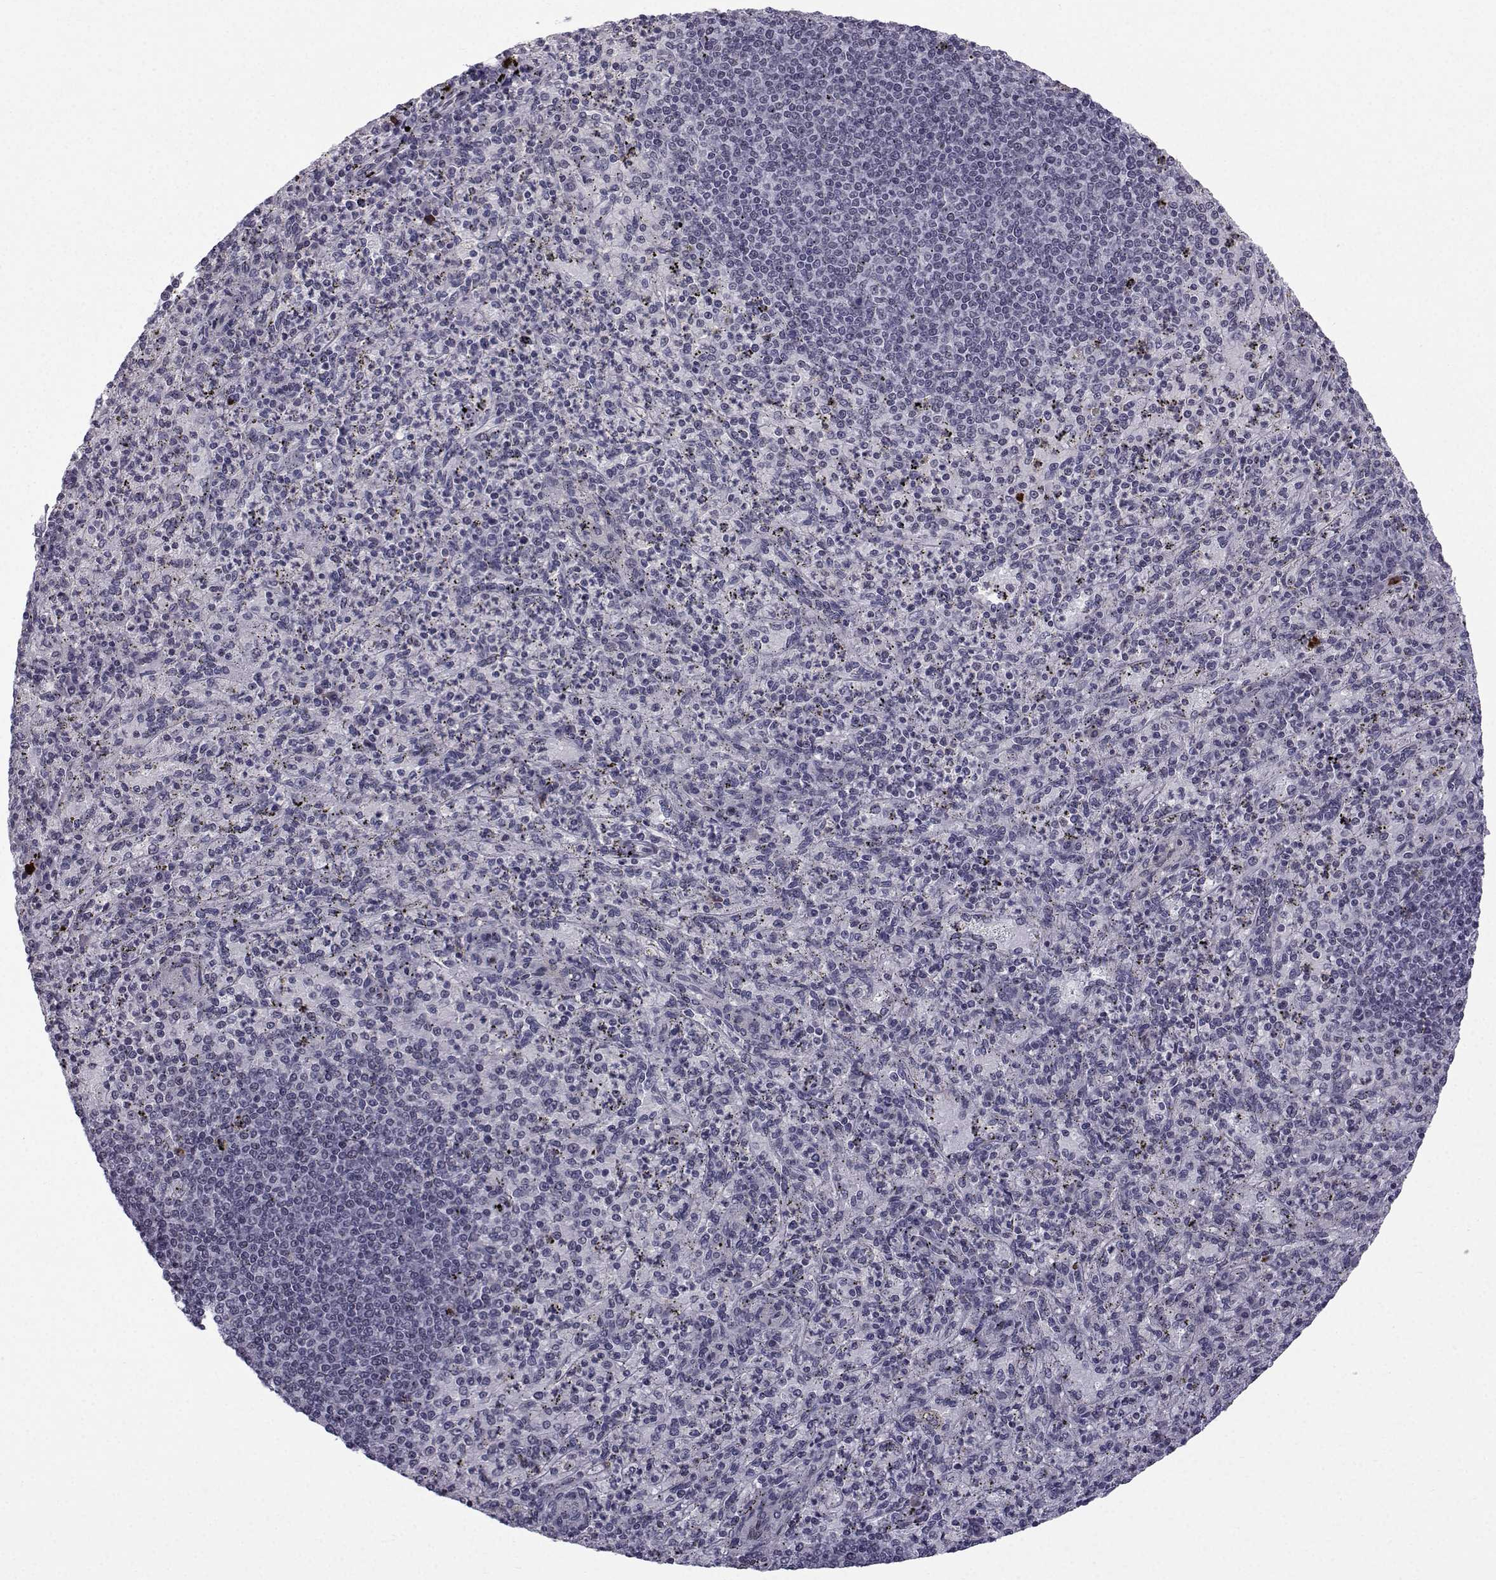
{"staining": {"intensity": "negative", "quantity": "none", "location": "none"}, "tissue": "spleen", "cell_type": "Cells in red pulp", "image_type": "normal", "snomed": [{"axis": "morphology", "description": "Normal tissue, NOS"}, {"axis": "topography", "description": "Spleen"}], "caption": "This is a image of IHC staining of unremarkable spleen, which shows no positivity in cells in red pulp.", "gene": "RBM24", "patient": {"sex": "male", "age": 60}}